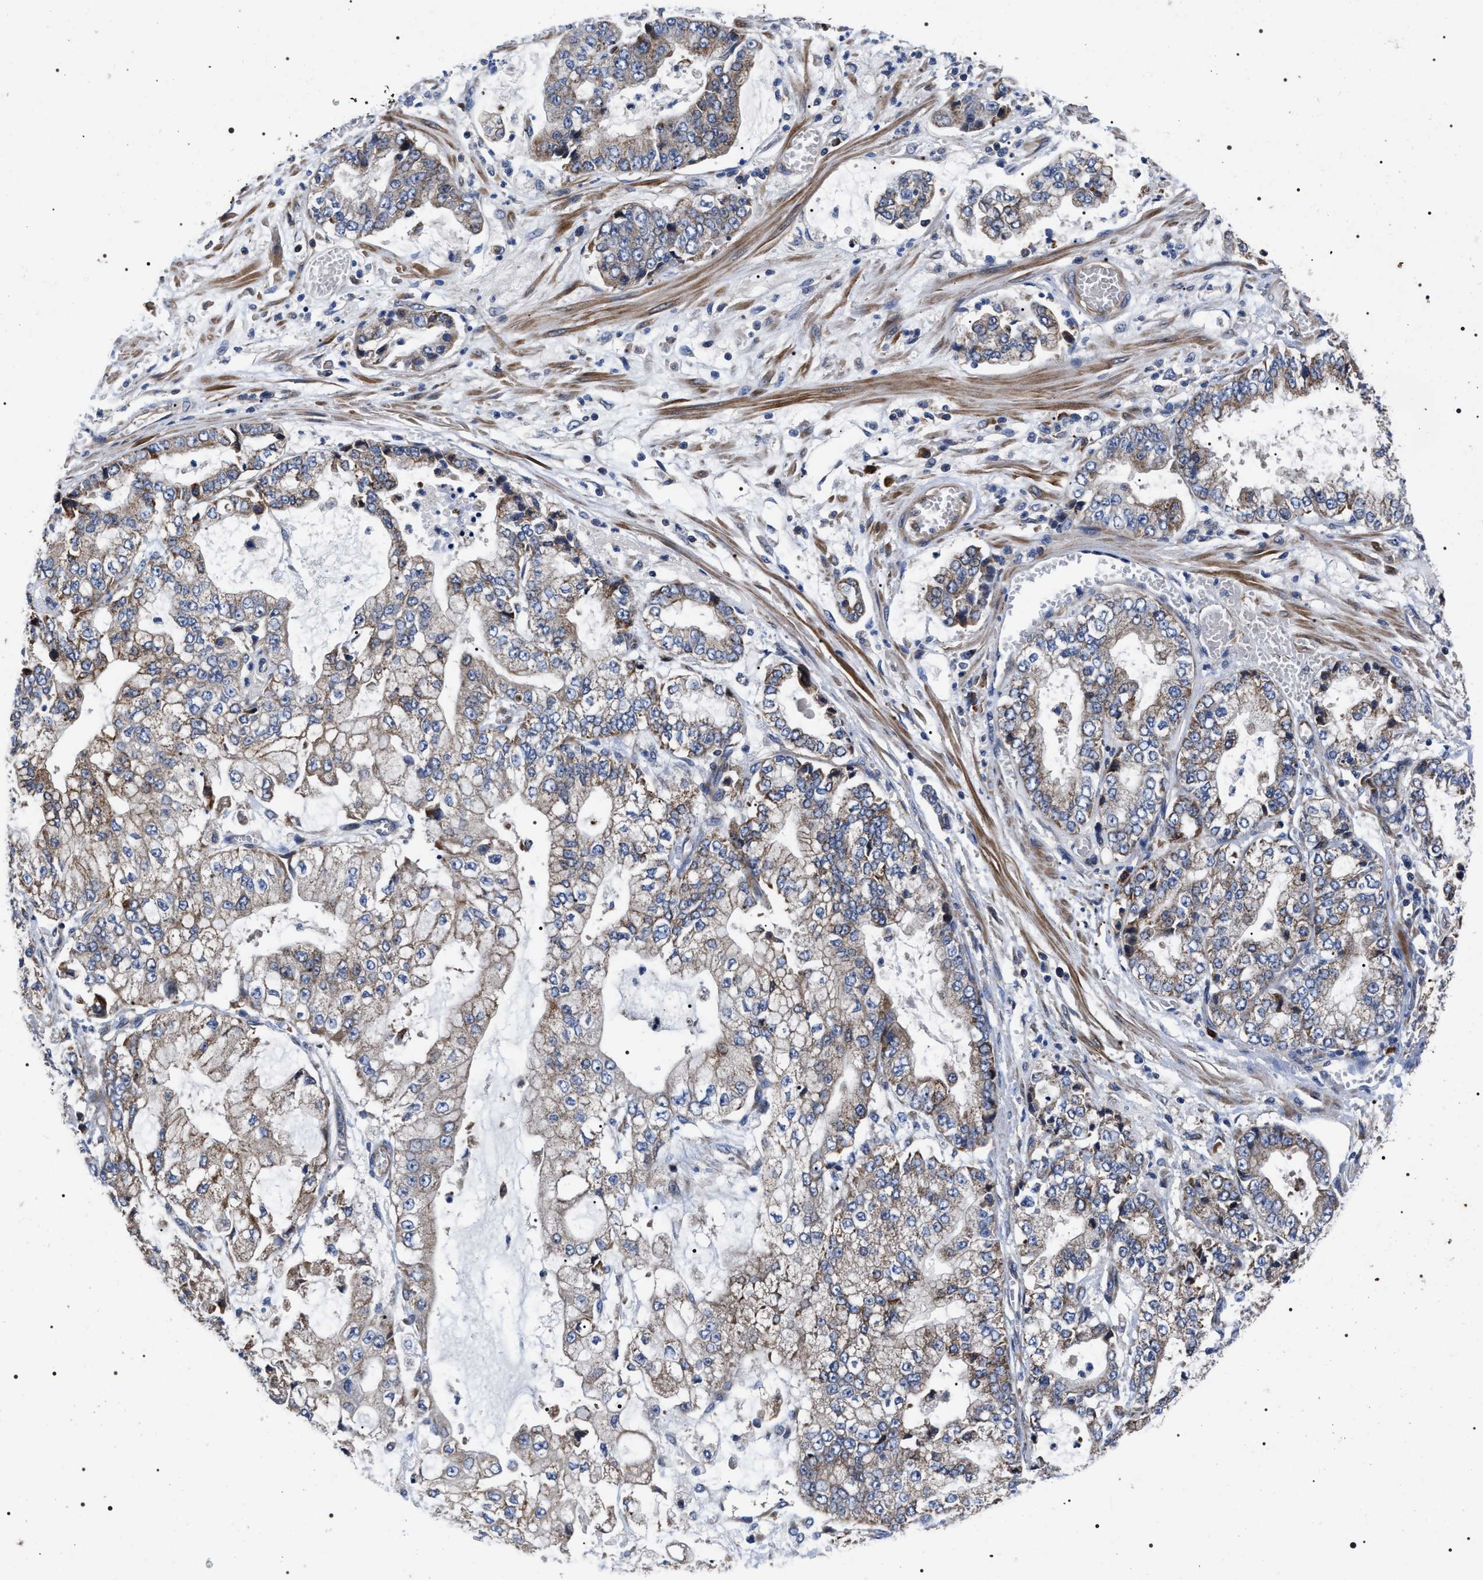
{"staining": {"intensity": "weak", "quantity": "25%-75%", "location": "cytoplasmic/membranous"}, "tissue": "stomach cancer", "cell_type": "Tumor cells", "image_type": "cancer", "snomed": [{"axis": "morphology", "description": "Adenocarcinoma, NOS"}, {"axis": "topography", "description": "Stomach"}], "caption": "IHC photomicrograph of neoplastic tissue: stomach cancer (adenocarcinoma) stained using IHC displays low levels of weak protein expression localized specifically in the cytoplasmic/membranous of tumor cells, appearing as a cytoplasmic/membranous brown color.", "gene": "MIS18A", "patient": {"sex": "male", "age": 76}}